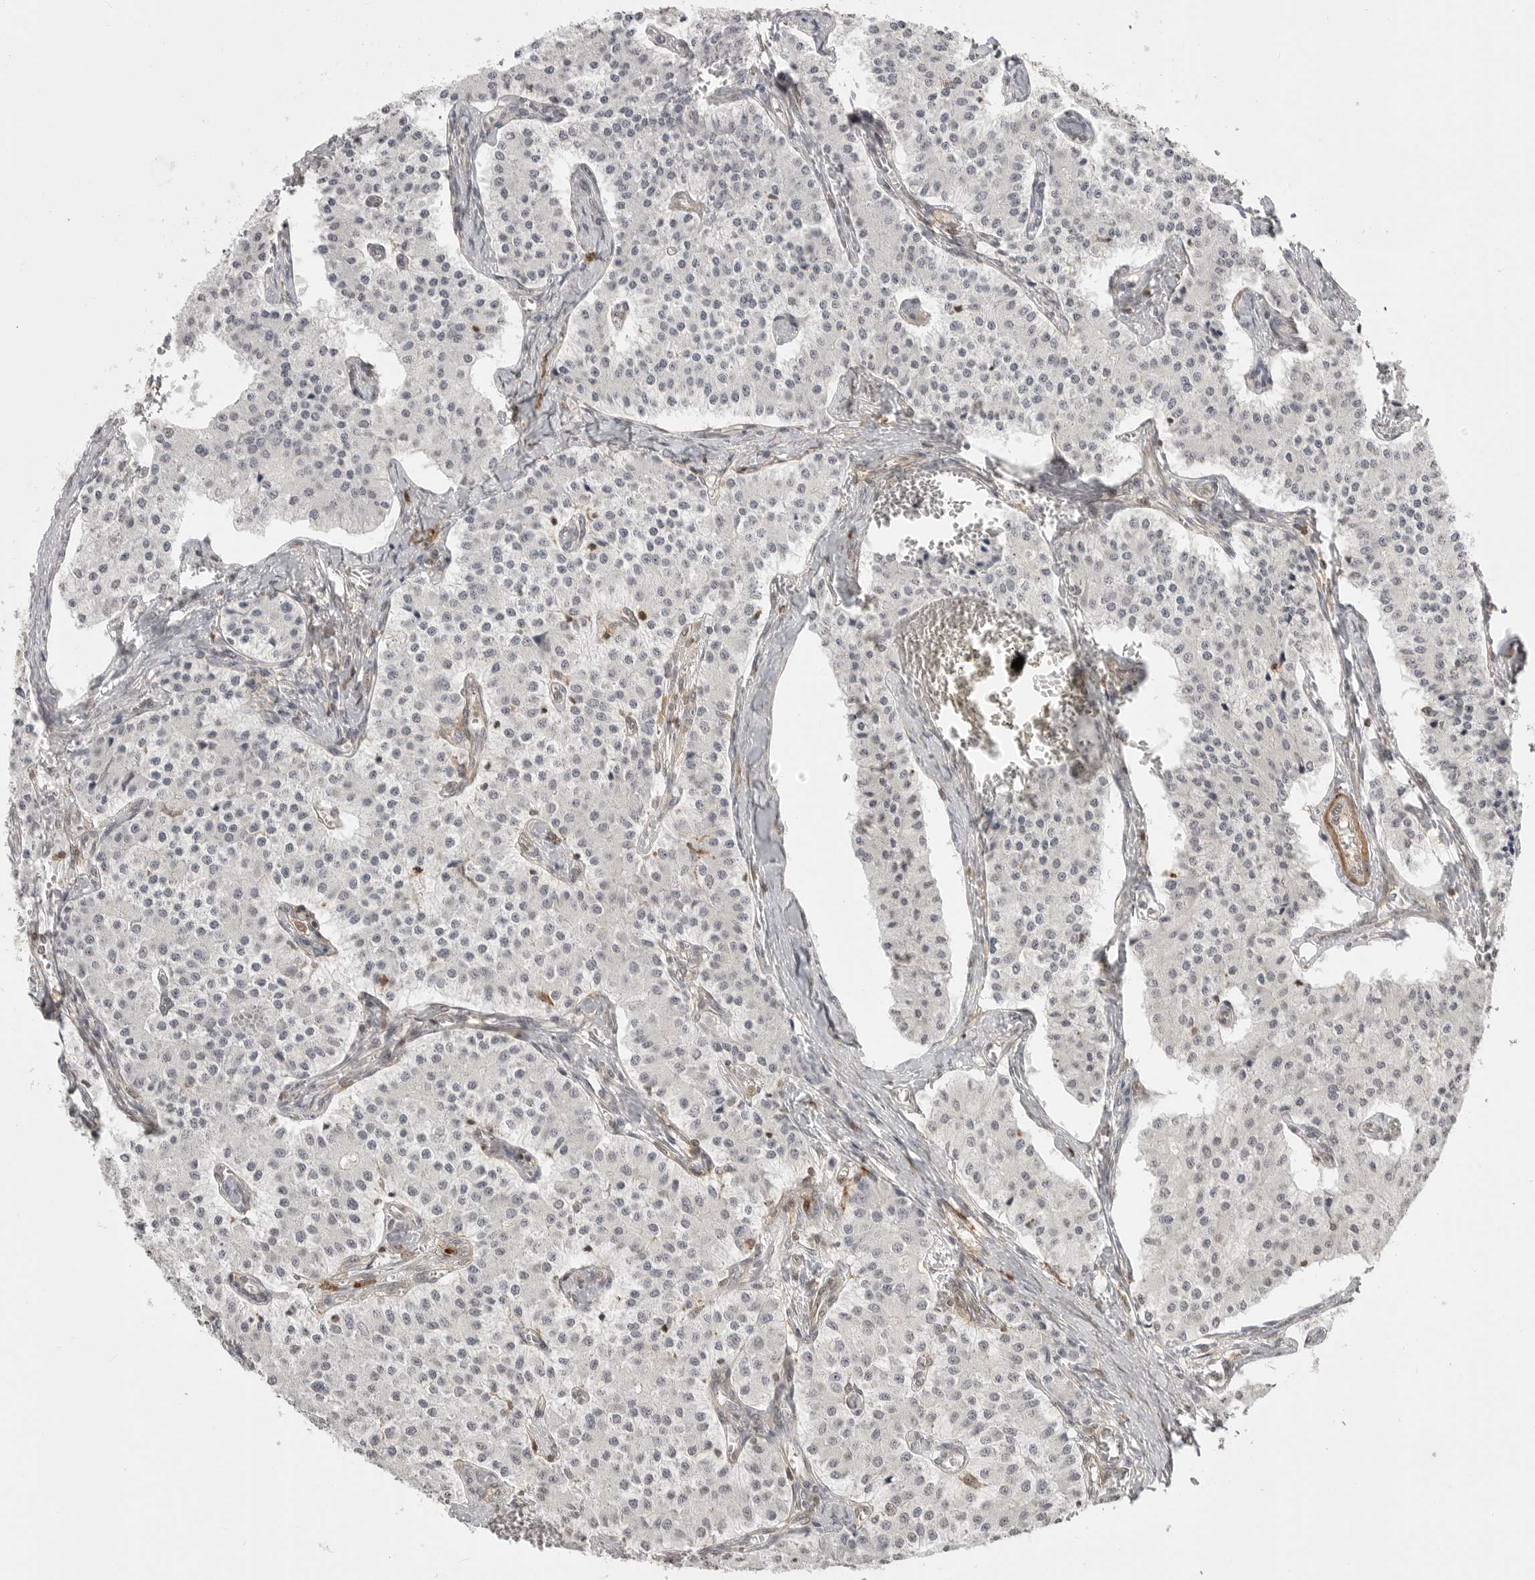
{"staining": {"intensity": "negative", "quantity": "none", "location": "none"}, "tissue": "carcinoid", "cell_type": "Tumor cells", "image_type": "cancer", "snomed": [{"axis": "morphology", "description": "Carcinoid, malignant, NOS"}, {"axis": "topography", "description": "Colon"}], "caption": "Human carcinoid (malignant) stained for a protein using immunohistochemistry (IHC) reveals no expression in tumor cells.", "gene": "GPC2", "patient": {"sex": "female", "age": 52}}